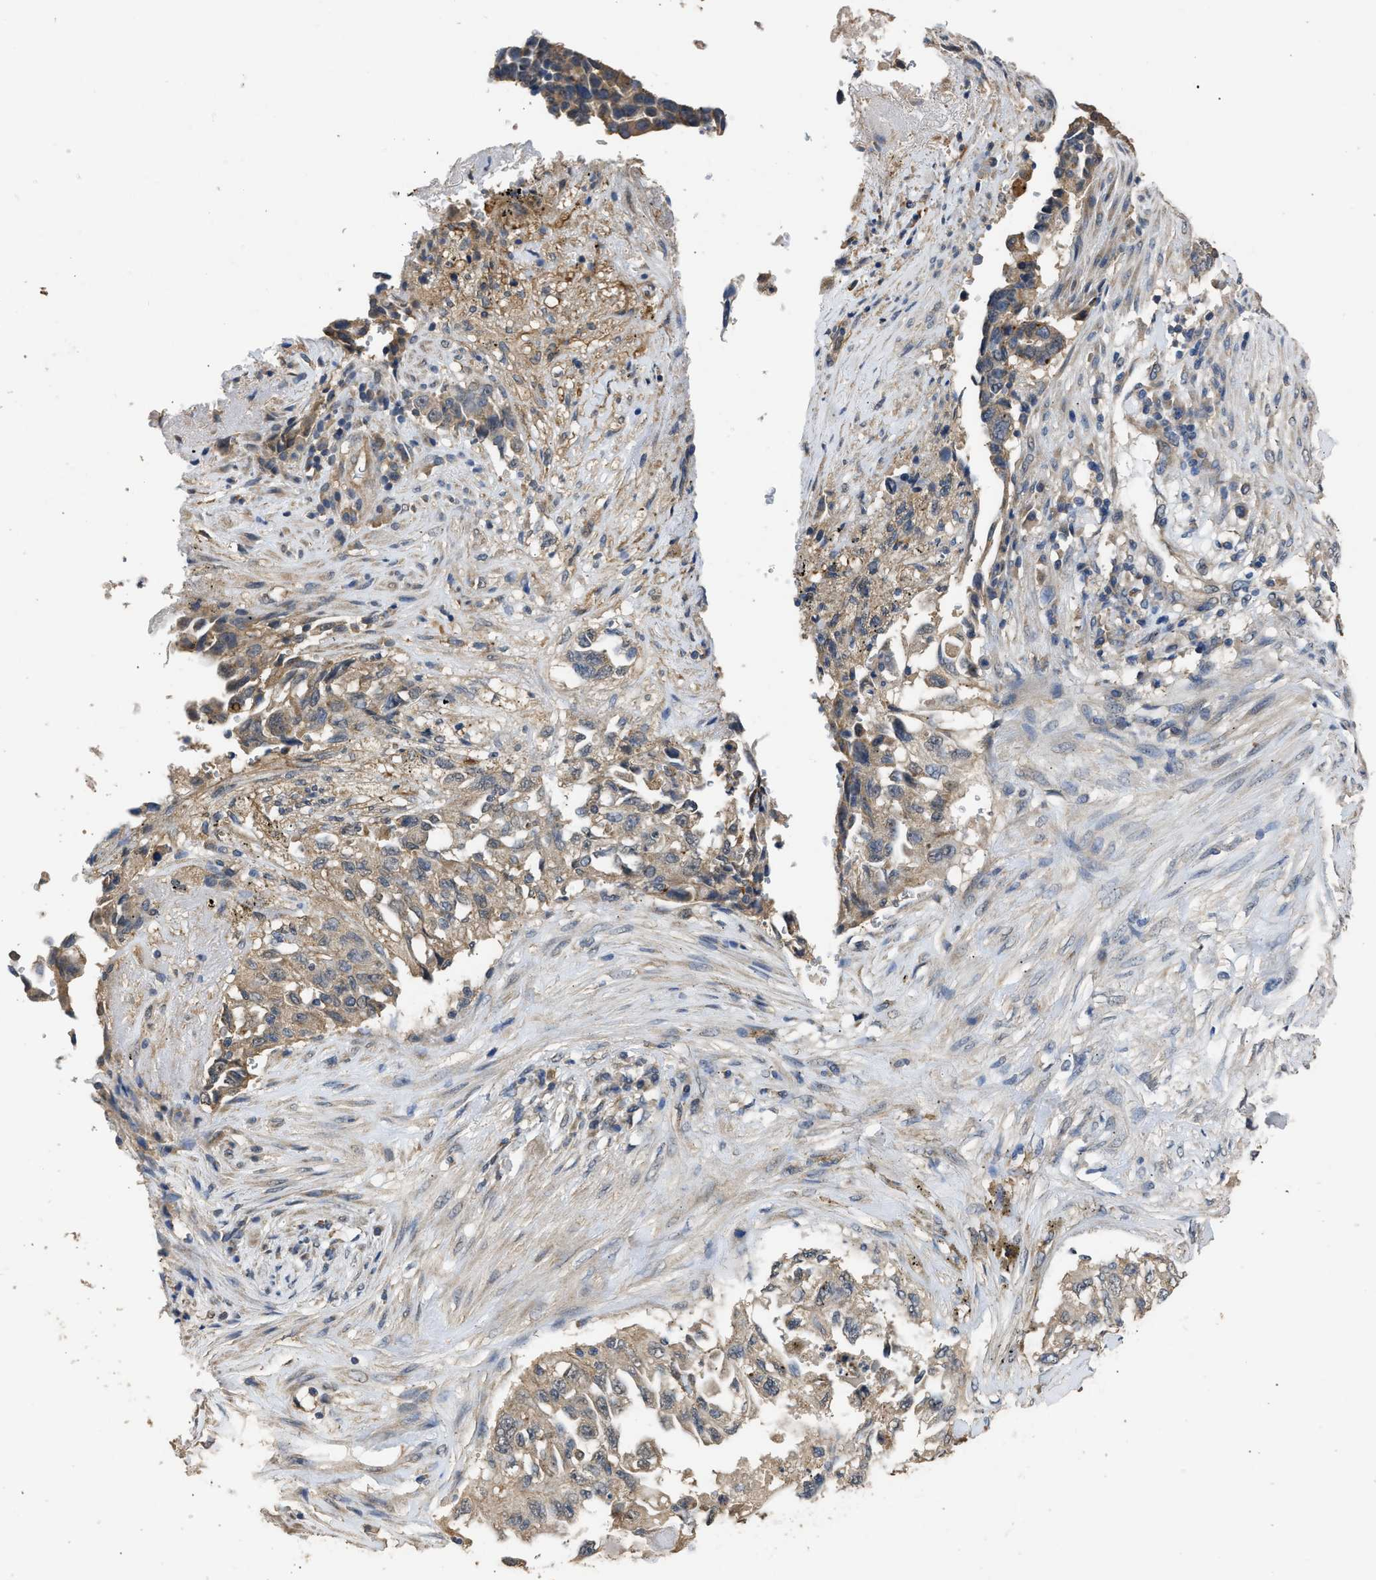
{"staining": {"intensity": "weak", "quantity": ">75%", "location": "cytoplasmic/membranous"}, "tissue": "lung cancer", "cell_type": "Tumor cells", "image_type": "cancer", "snomed": [{"axis": "morphology", "description": "Adenocarcinoma, NOS"}, {"axis": "topography", "description": "Lung"}], "caption": "Protein expression analysis of human lung cancer (adenocarcinoma) reveals weak cytoplasmic/membranous positivity in about >75% of tumor cells.", "gene": "SPINT2", "patient": {"sex": "female", "age": 51}}